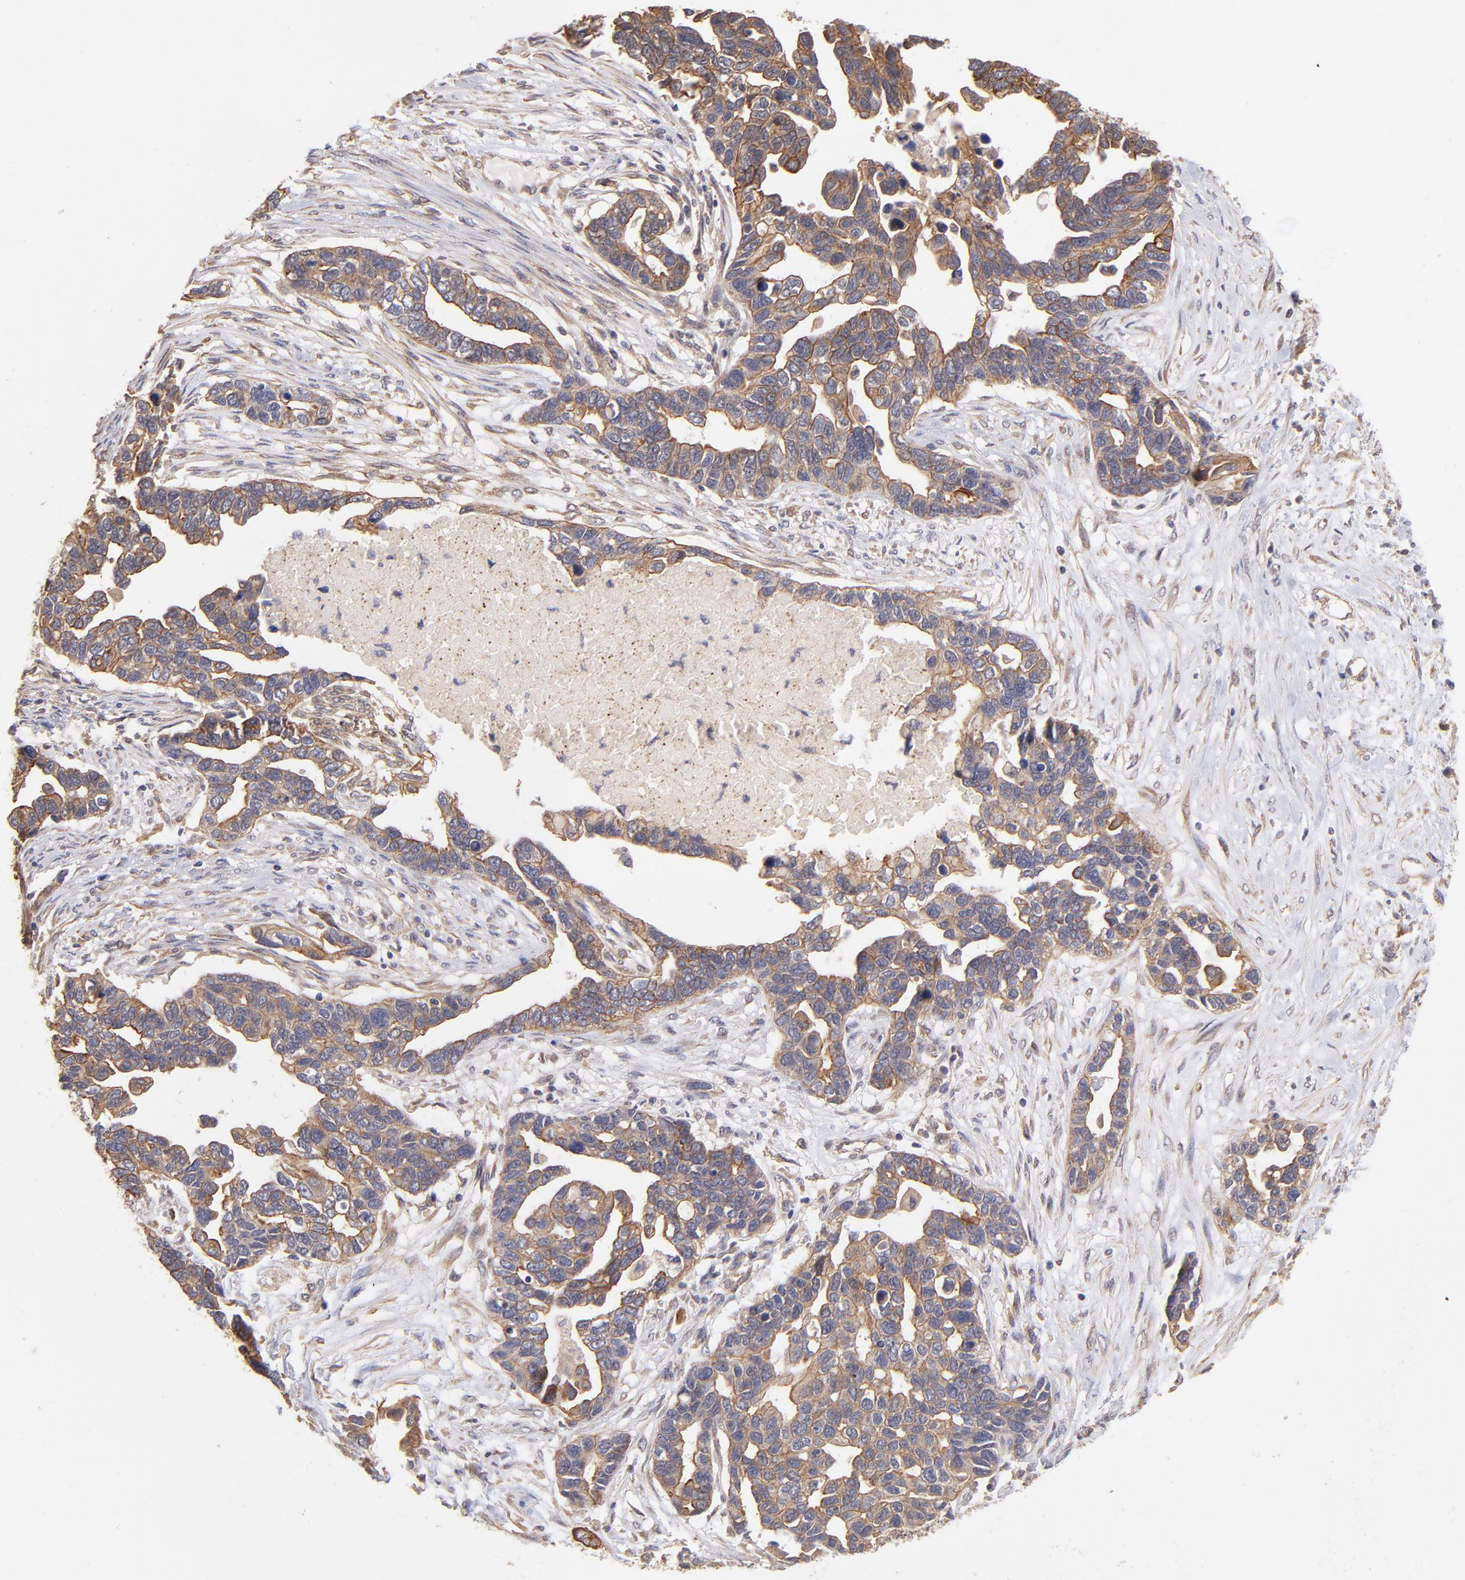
{"staining": {"intensity": "moderate", "quantity": ">75%", "location": "cytoplasmic/membranous"}, "tissue": "ovarian cancer", "cell_type": "Tumor cells", "image_type": "cancer", "snomed": [{"axis": "morphology", "description": "Cystadenocarcinoma, serous, NOS"}, {"axis": "topography", "description": "Ovary"}], "caption": "An immunohistochemistry (IHC) micrograph of tumor tissue is shown. Protein staining in brown labels moderate cytoplasmic/membranous positivity in ovarian cancer (serous cystadenocarcinoma) within tumor cells.", "gene": "STAP2", "patient": {"sex": "female", "age": 54}}